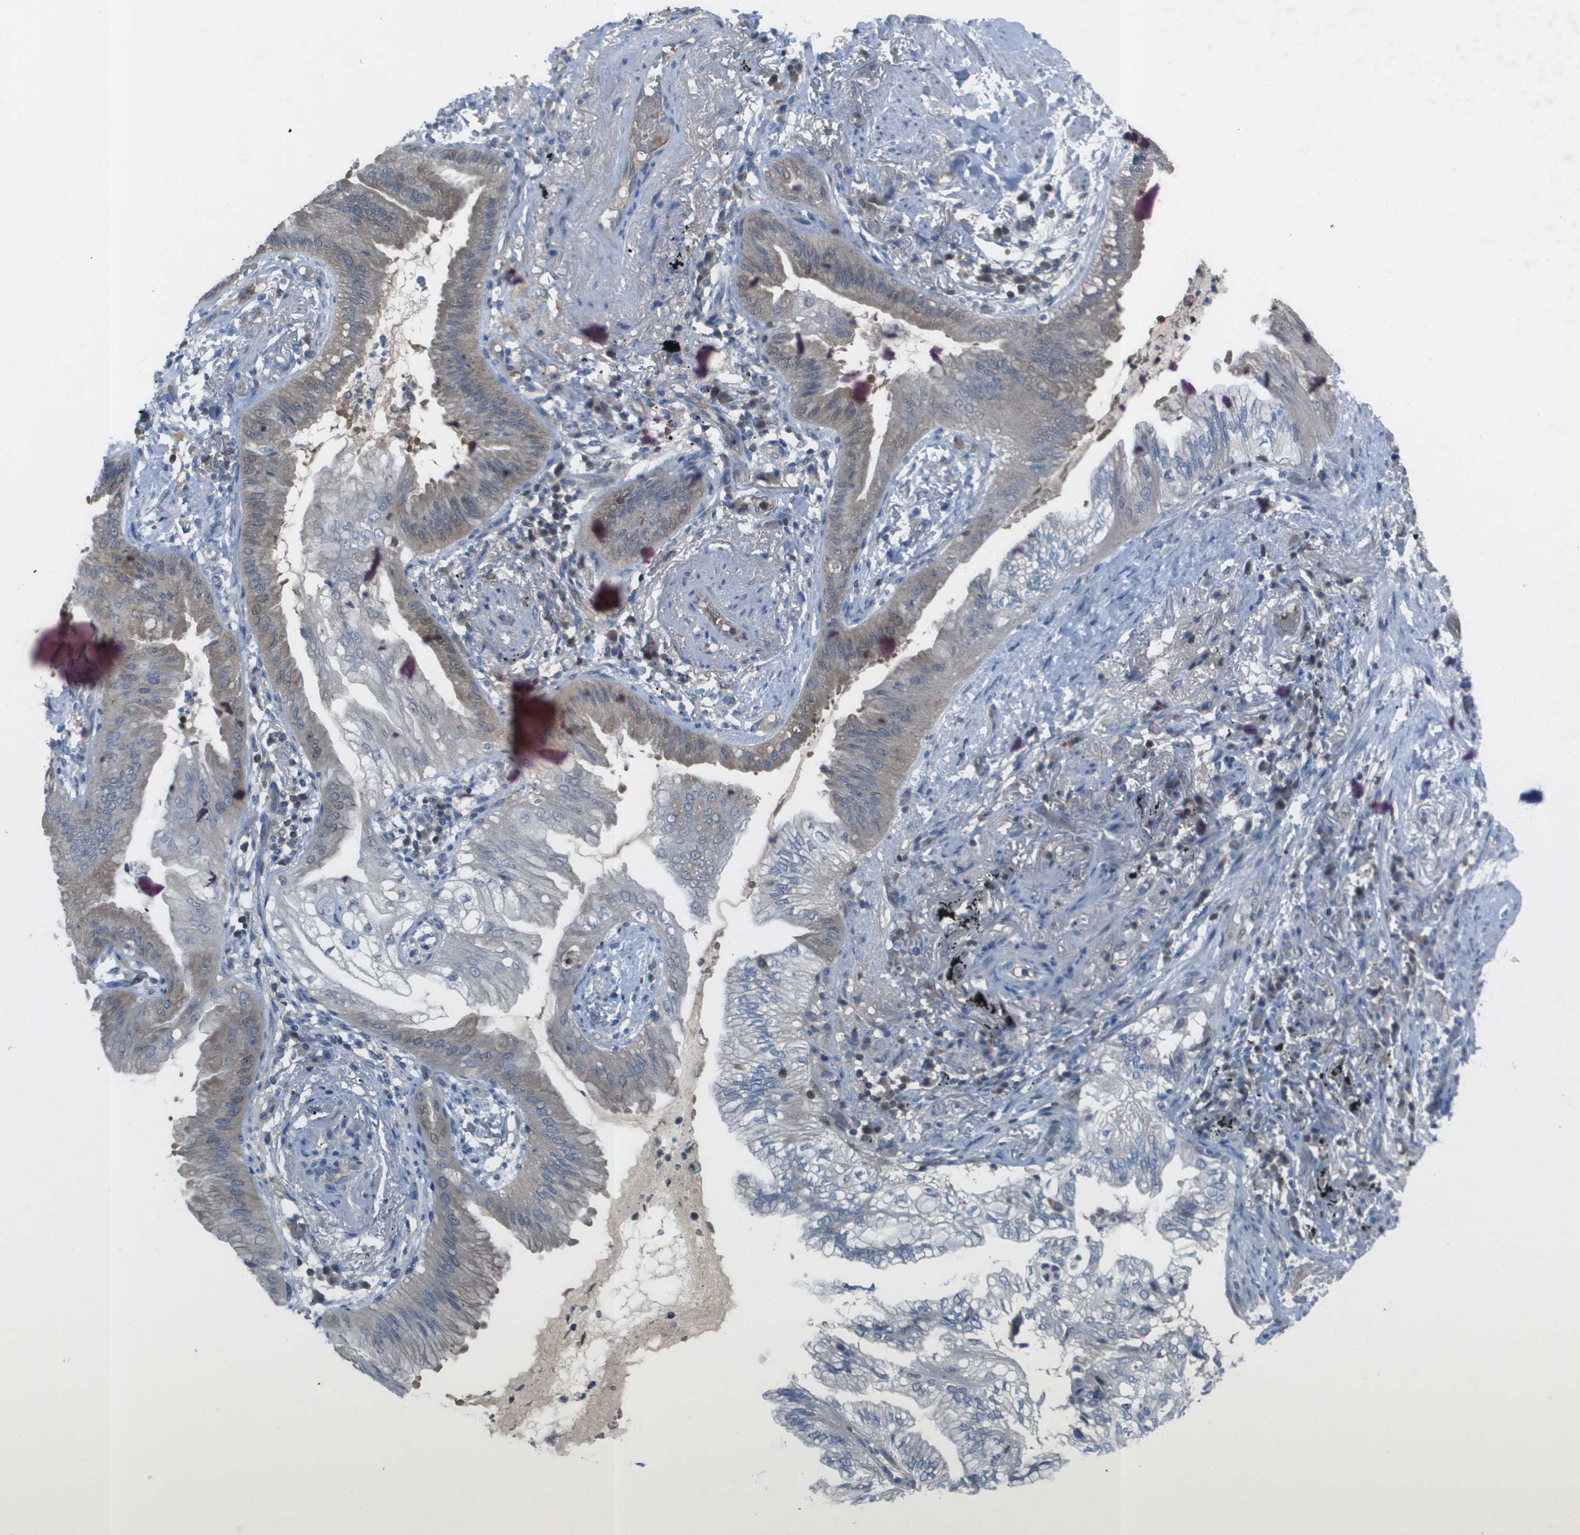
{"staining": {"intensity": "weak", "quantity": "<25%", "location": "cytoplasmic/membranous"}, "tissue": "lung cancer", "cell_type": "Tumor cells", "image_type": "cancer", "snomed": [{"axis": "morphology", "description": "Normal tissue, NOS"}, {"axis": "morphology", "description": "Adenocarcinoma, NOS"}, {"axis": "topography", "description": "Bronchus"}, {"axis": "topography", "description": "Lung"}], "caption": "This is a micrograph of IHC staining of lung adenocarcinoma, which shows no expression in tumor cells.", "gene": "CAMK4", "patient": {"sex": "female", "age": 70}}